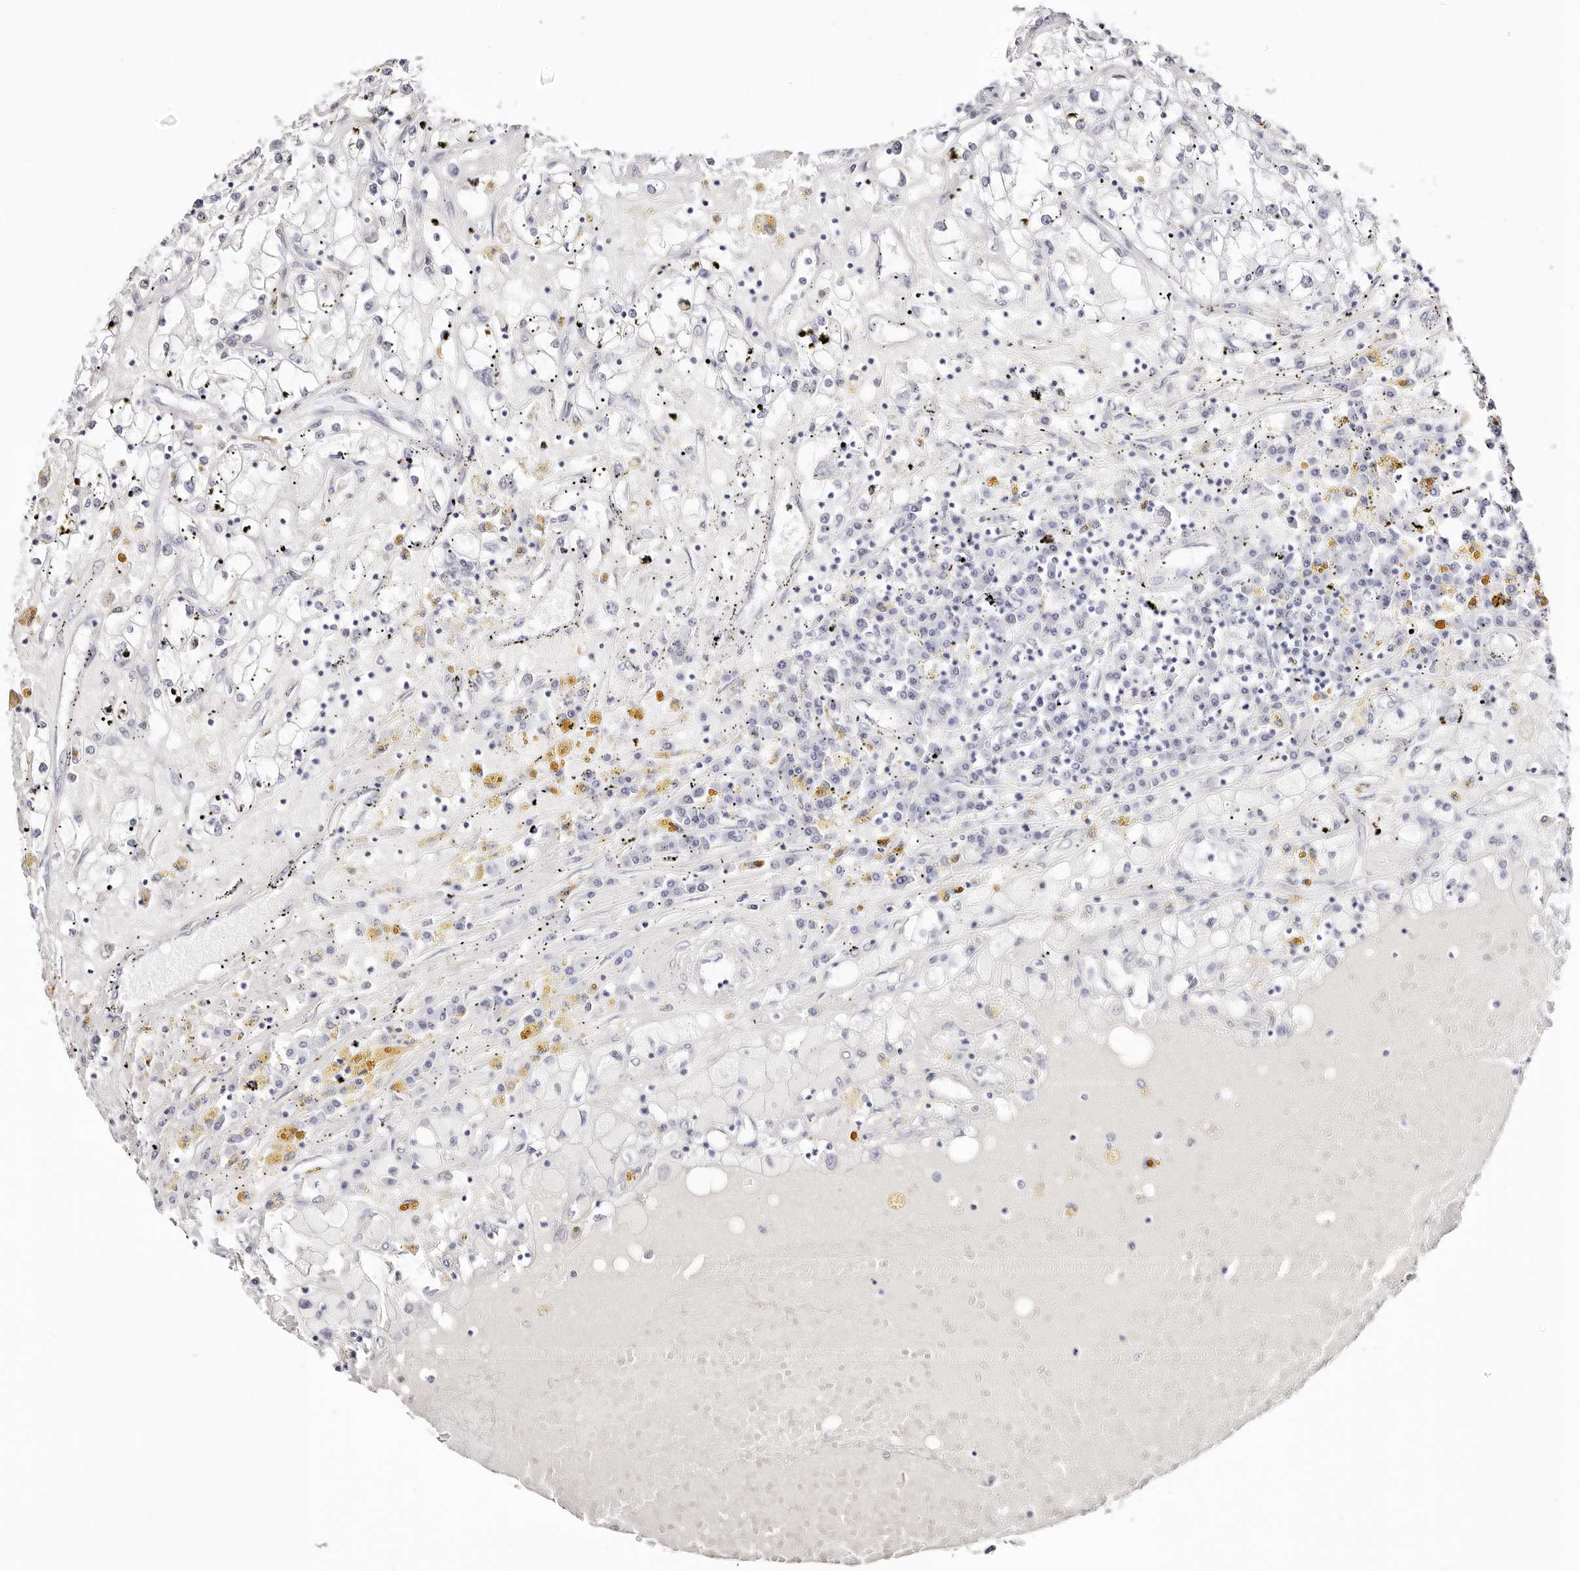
{"staining": {"intensity": "negative", "quantity": "none", "location": "none"}, "tissue": "renal cancer", "cell_type": "Tumor cells", "image_type": "cancer", "snomed": [{"axis": "morphology", "description": "Adenocarcinoma, NOS"}, {"axis": "topography", "description": "Kidney"}], "caption": "This is an immunohistochemistry micrograph of human renal adenocarcinoma. There is no positivity in tumor cells.", "gene": "STAT5A", "patient": {"sex": "male", "age": 56}}